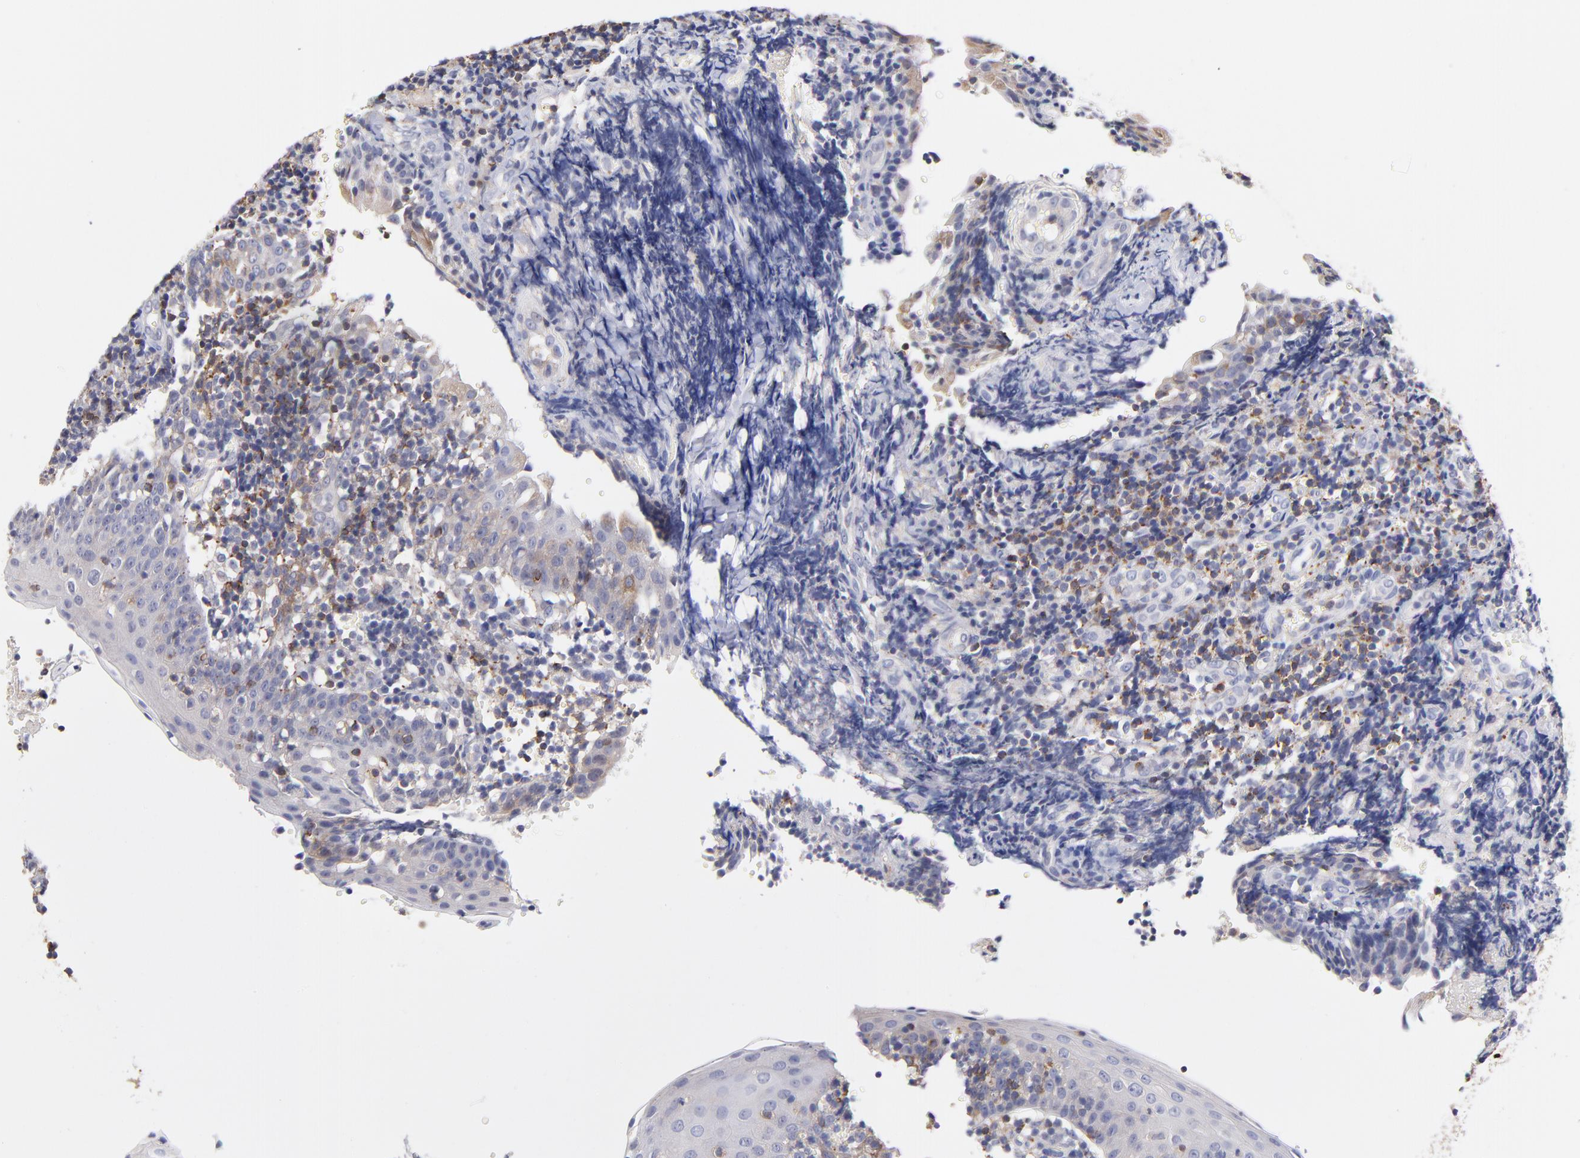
{"staining": {"intensity": "moderate", "quantity": "<25%", "location": "cytoplasmic/membranous"}, "tissue": "tonsil", "cell_type": "Germinal center cells", "image_type": "normal", "snomed": [{"axis": "morphology", "description": "Normal tissue, NOS"}, {"axis": "topography", "description": "Tonsil"}], "caption": "Immunohistochemistry of benign tonsil demonstrates low levels of moderate cytoplasmic/membranous expression in approximately <25% of germinal center cells. The staining was performed using DAB (3,3'-diaminobenzidine) to visualize the protein expression in brown, while the nuclei were stained in blue with hematoxylin (Magnification: 20x).", "gene": "KREMEN2", "patient": {"sex": "female", "age": 40}}